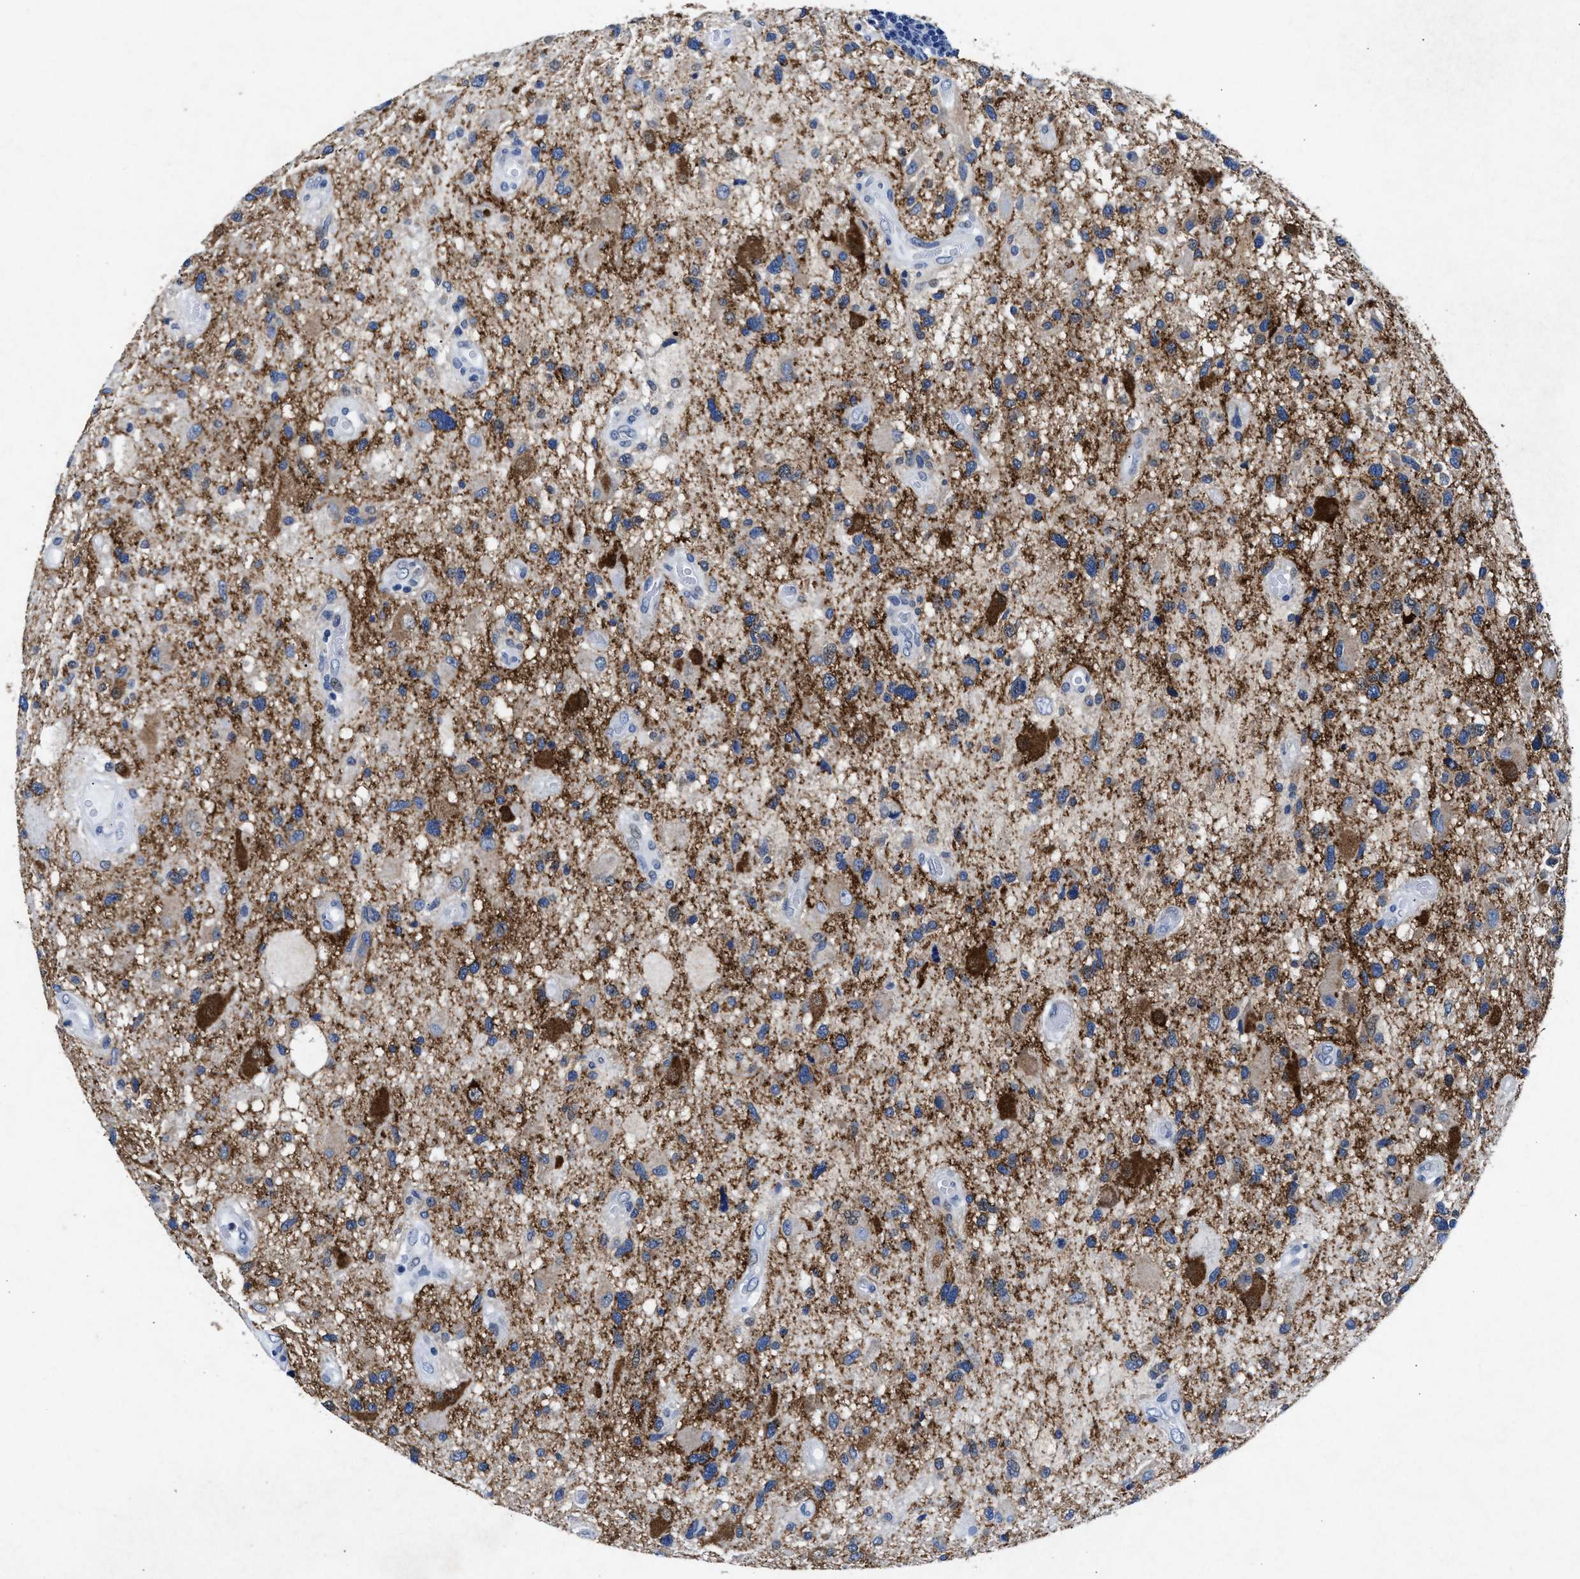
{"staining": {"intensity": "moderate", "quantity": "<25%", "location": "cytoplasmic/membranous"}, "tissue": "glioma", "cell_type": "Tumor cells", "image_type": "cancer", "snomed": [{"axis": "morphology", "description": "Glioma, malignant, High grade"}, {"axis": "topography", "description": "Brain"}], "caption": "This micrograph displays malignant high-grade glioma stained with immunohistochemistry (IHC) to label a protein in brown. The cytoplasmic/membranous of tumor cells show moderate positivity for the protein. Nuclei are counter-stained blue.", "gene": "MAP6", "patient": {"sex": "male", "age": 33}}